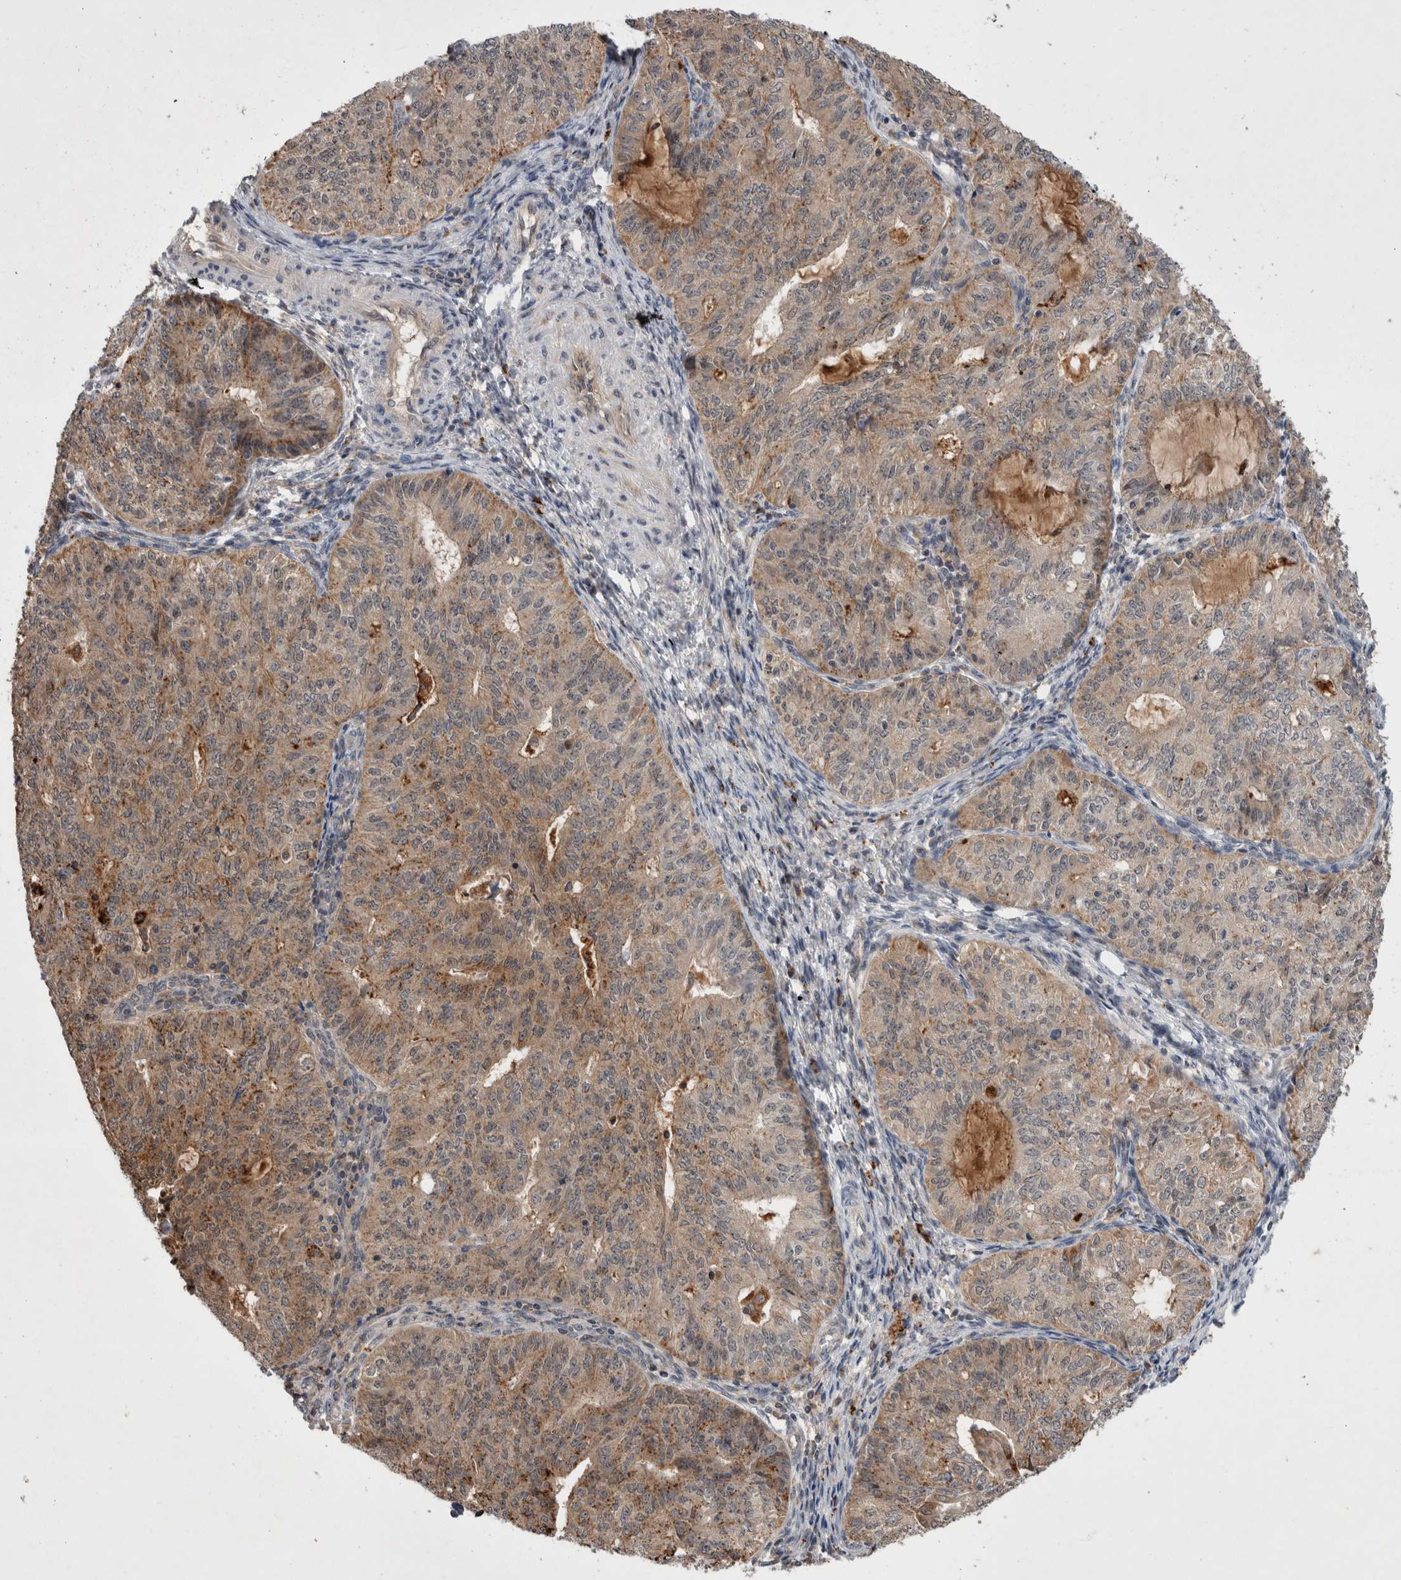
{"staining": {"intensity": "weak", "quantity": ">75%", "location": "cytoplasmic/membranous"}, "tissue": "endometrial cancer", "cell_type": "Tumor cells", "image_type": "cancer", "snomed": [{"axis": "morphology", "description": "Adenocarcinoma, NOS"}, {"axis": "topography", "description": "Endometrium"}], "caption": "An IHC micrograph of neoplastic tissue is shown. Protein staining in brown shows weak cytoplasmic/membranous positivity in endometrial cancer (adenocarcinoma) within tumor cells.", "gene": "MRPL37", "patient": {"sex": "female", "age": 32}}